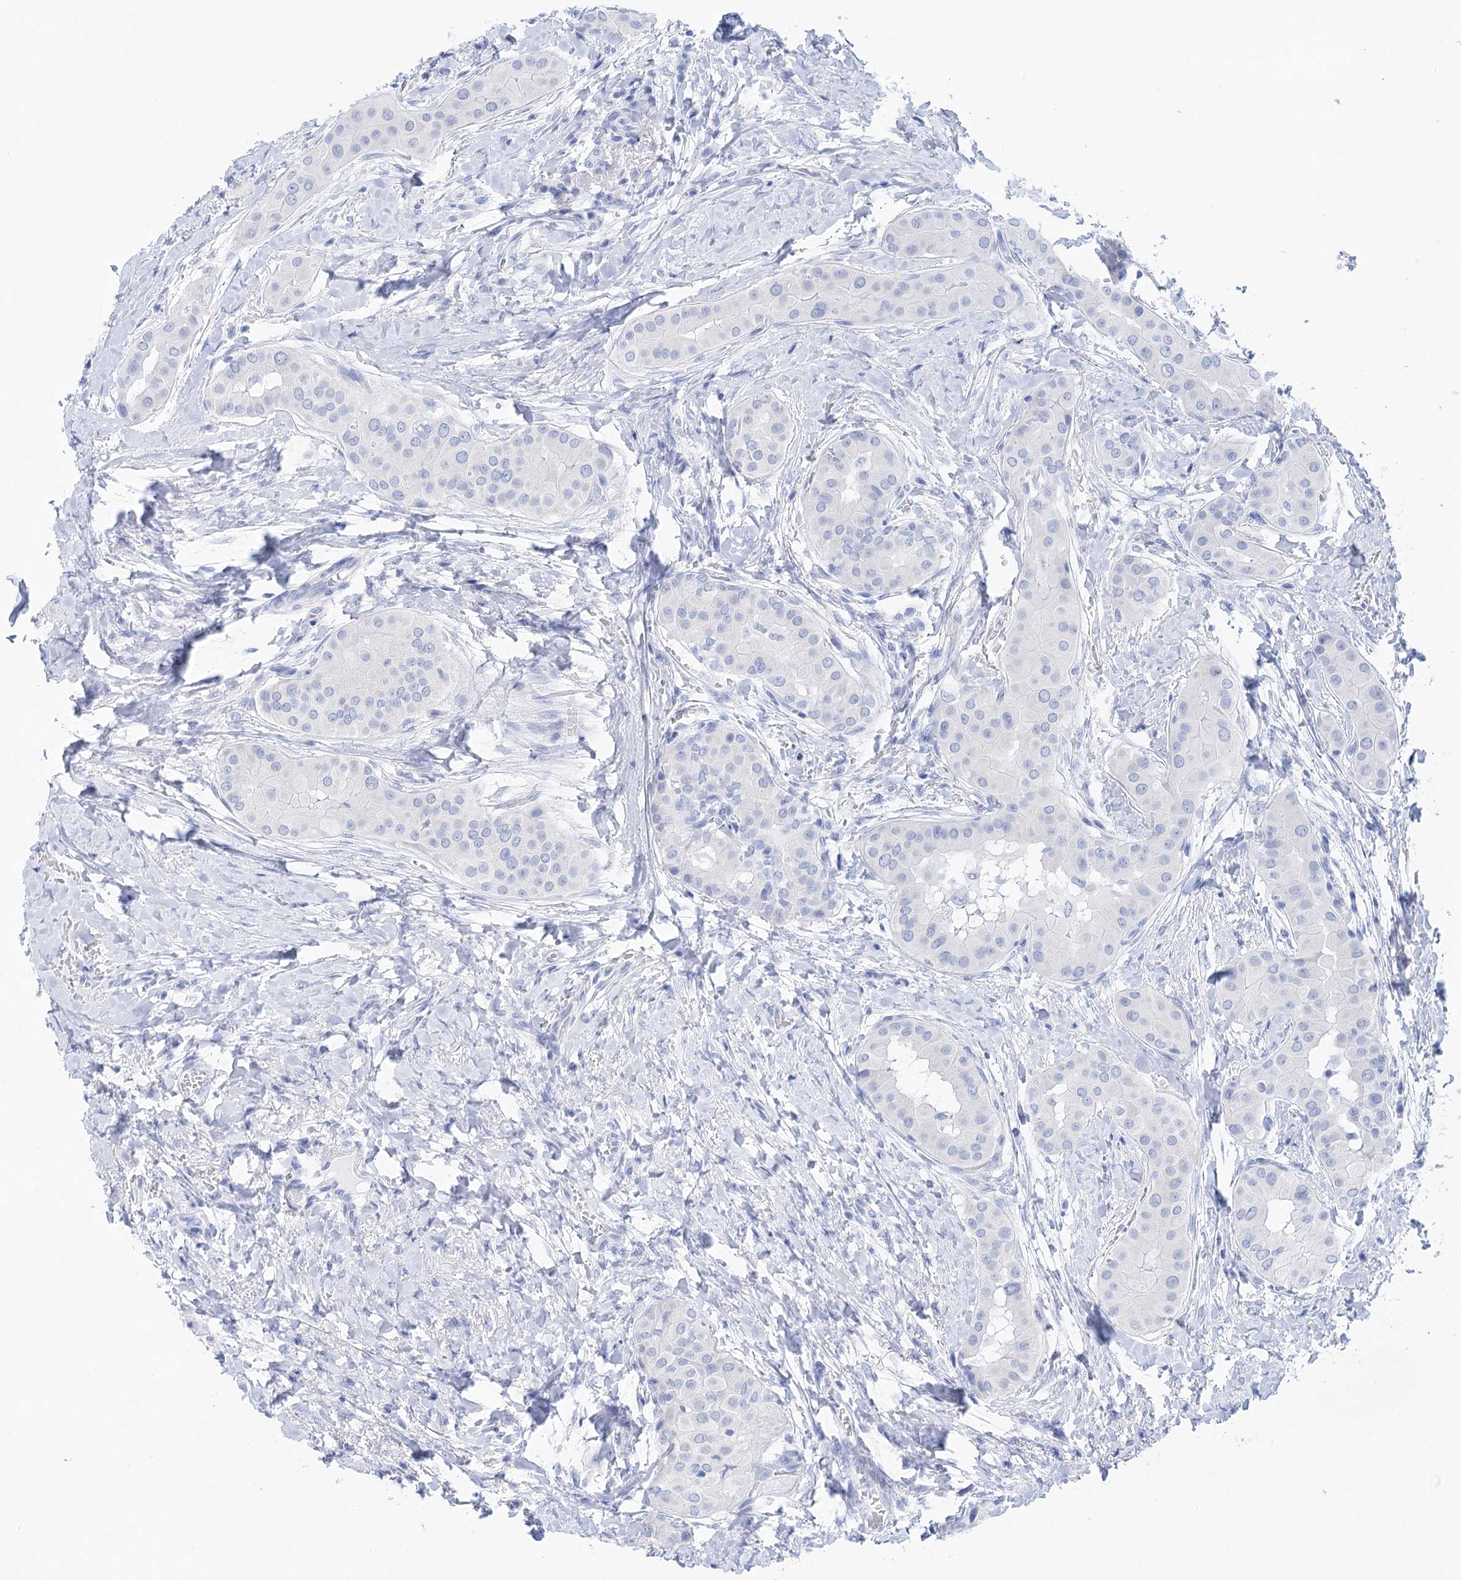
{"staining": {"intensity": "negative", "quantity": "none", "location": "none"}, "tissue": "thyroid cancer", "cell_type": "Tumor cells", "image_type": "cancer", "snomed": [{"axis": "morphology", "description": "Papillary adenocarcinoma, NOS"}, {"axis": "topography", "description": "Thyroid gland"}], "caption": "This is a image of immunohistochemistry staining of papillary adenocarcinoma (thyroid), which shows no expression in tumor cells. (DAB IHC visualized using brightfield microscopy, high magnification).", "gene": "LALBA", "patient": {"sex": "male", "age": 33}}